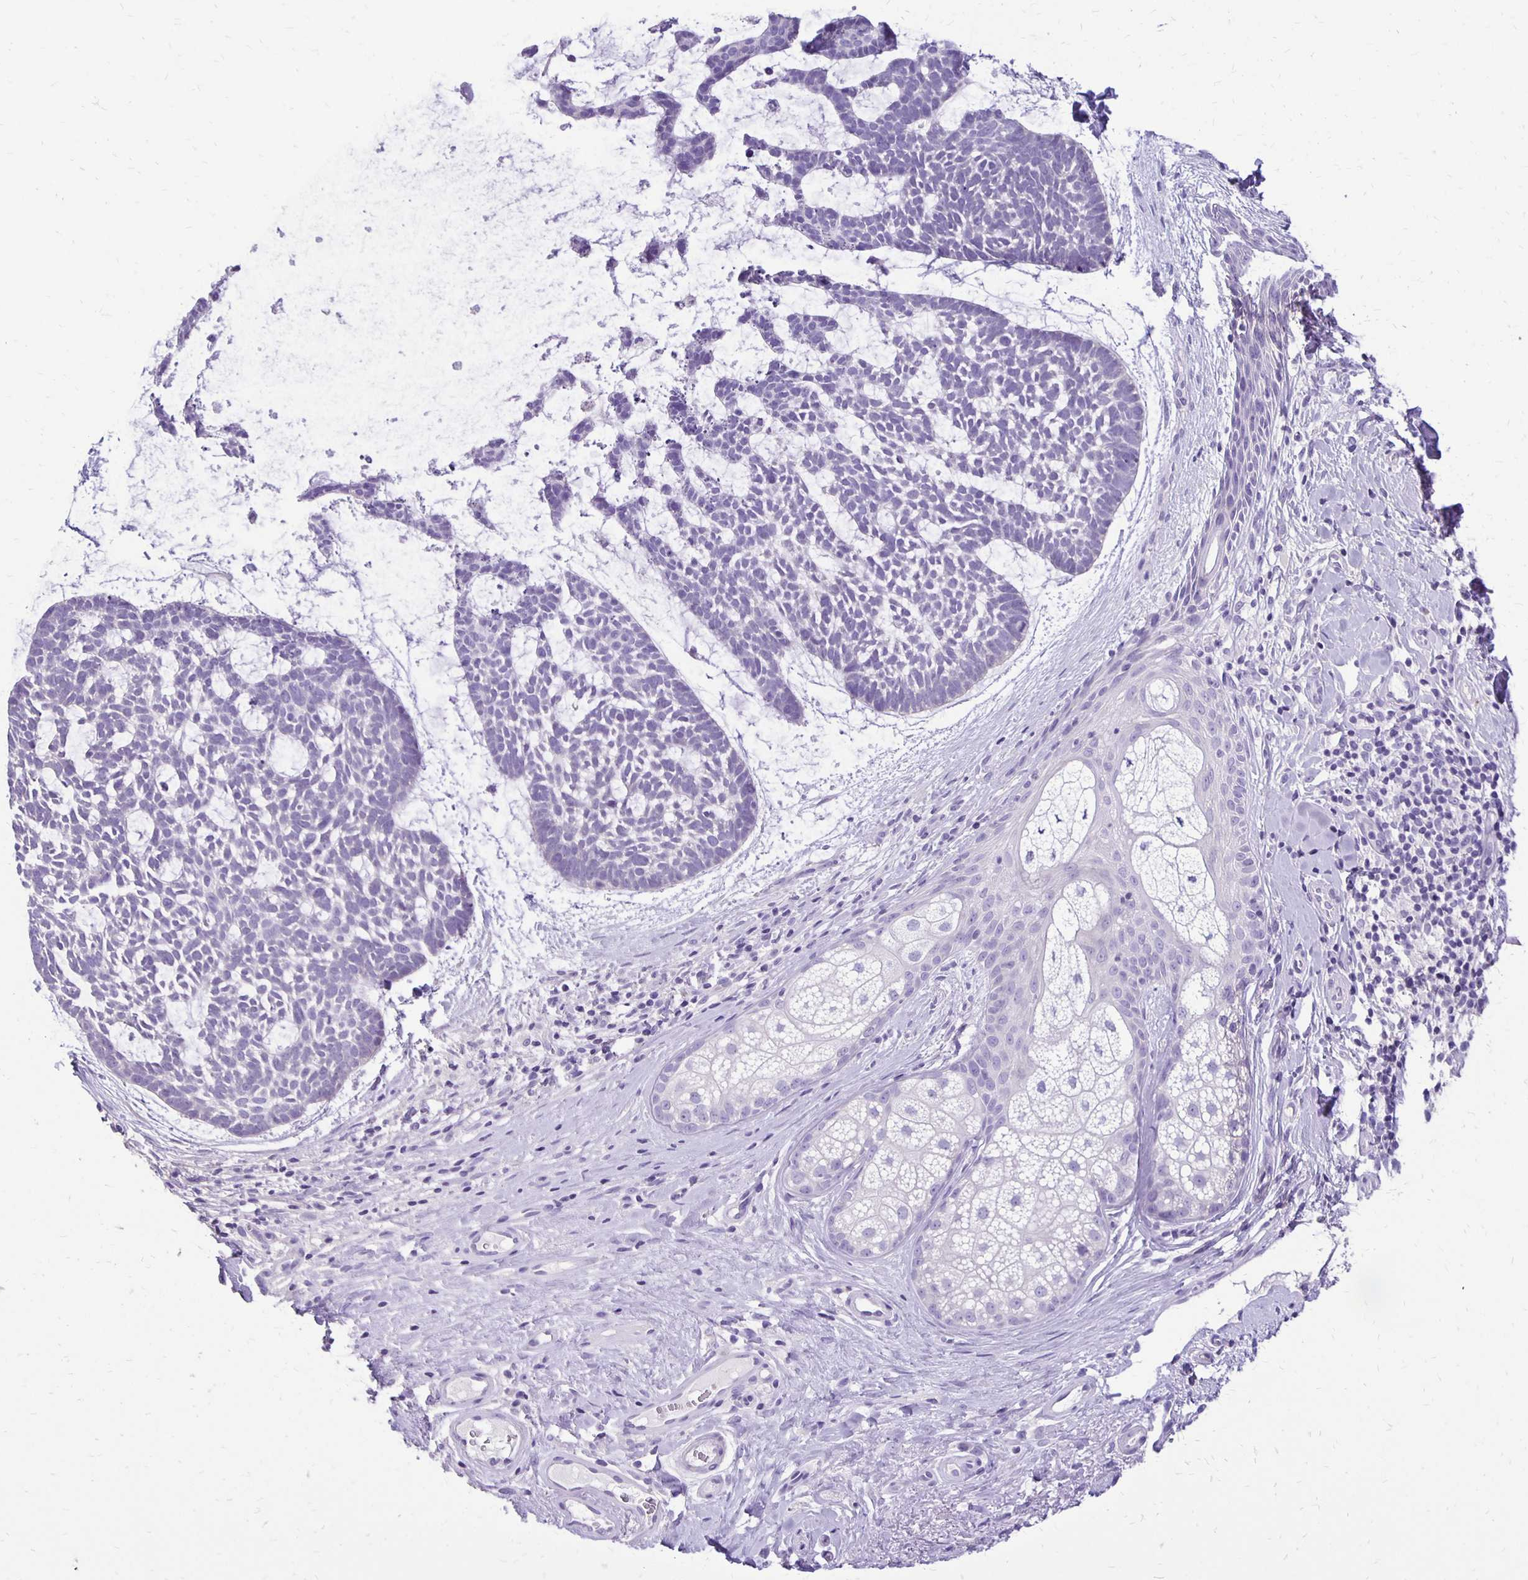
{"staining": {"intensity": "negative", "quantity": "none", "location": "none"}, "tissue": "skin cancer", "cell_type": "Tumor cells", "image_type": "cancer", "snomed": [{"axis": "morphology", "description": "Basal cell carcinoma"}, {"axis": "topography", "description": "Skin"}], "caption": "DAB immunohistochemical staining of human basal cell carcinoma (skin) demonstrates no significant positivity in tumor cells.", "gene": "ANKRD45", "patient": {"sex": "male", "age": 64}}